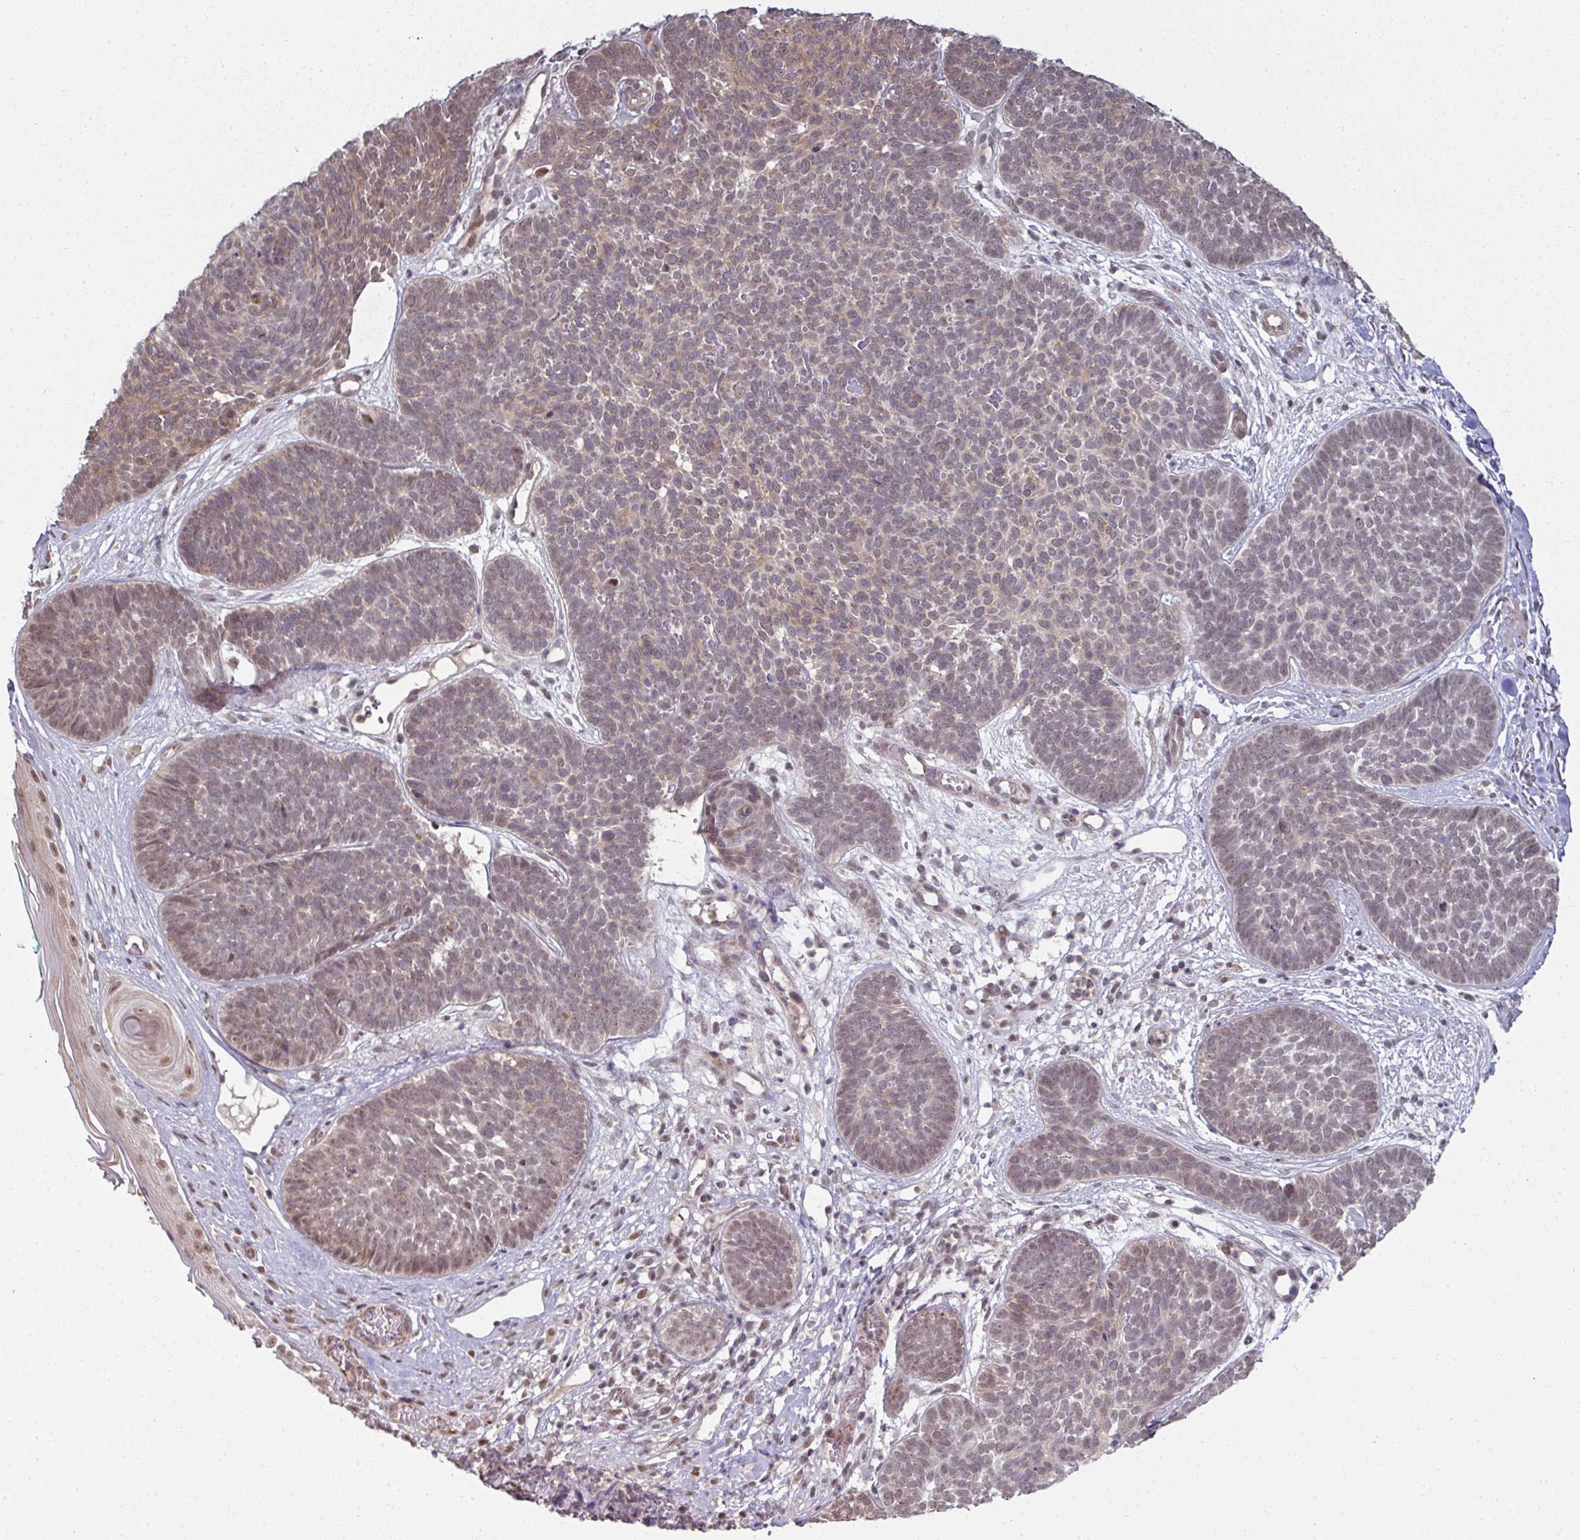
{"staining": {"intensity": "weak", "quantity": "<25%", "location": "nuclear"}, "tissue": "skin cancer", "cell_type": "Tumor cells", "image_type": "cancer", "snomed": [{"axis": "morphology", "description": "Basal cell carcinoma"}, {"axis": "topography", "description": "Skin"}, {"axis": "topography", "description": "Skin of neck"}, {"axis": "topography", "description": "Skin of shoulder"}, {"axis": "topography", "description": "Skin of back"}], "caption": "Tumor cells show no significant protein staining in skin basal cell carcinoma.", "gene": "GTF2H3", "patient": {"sex": "male", "age": 80}}